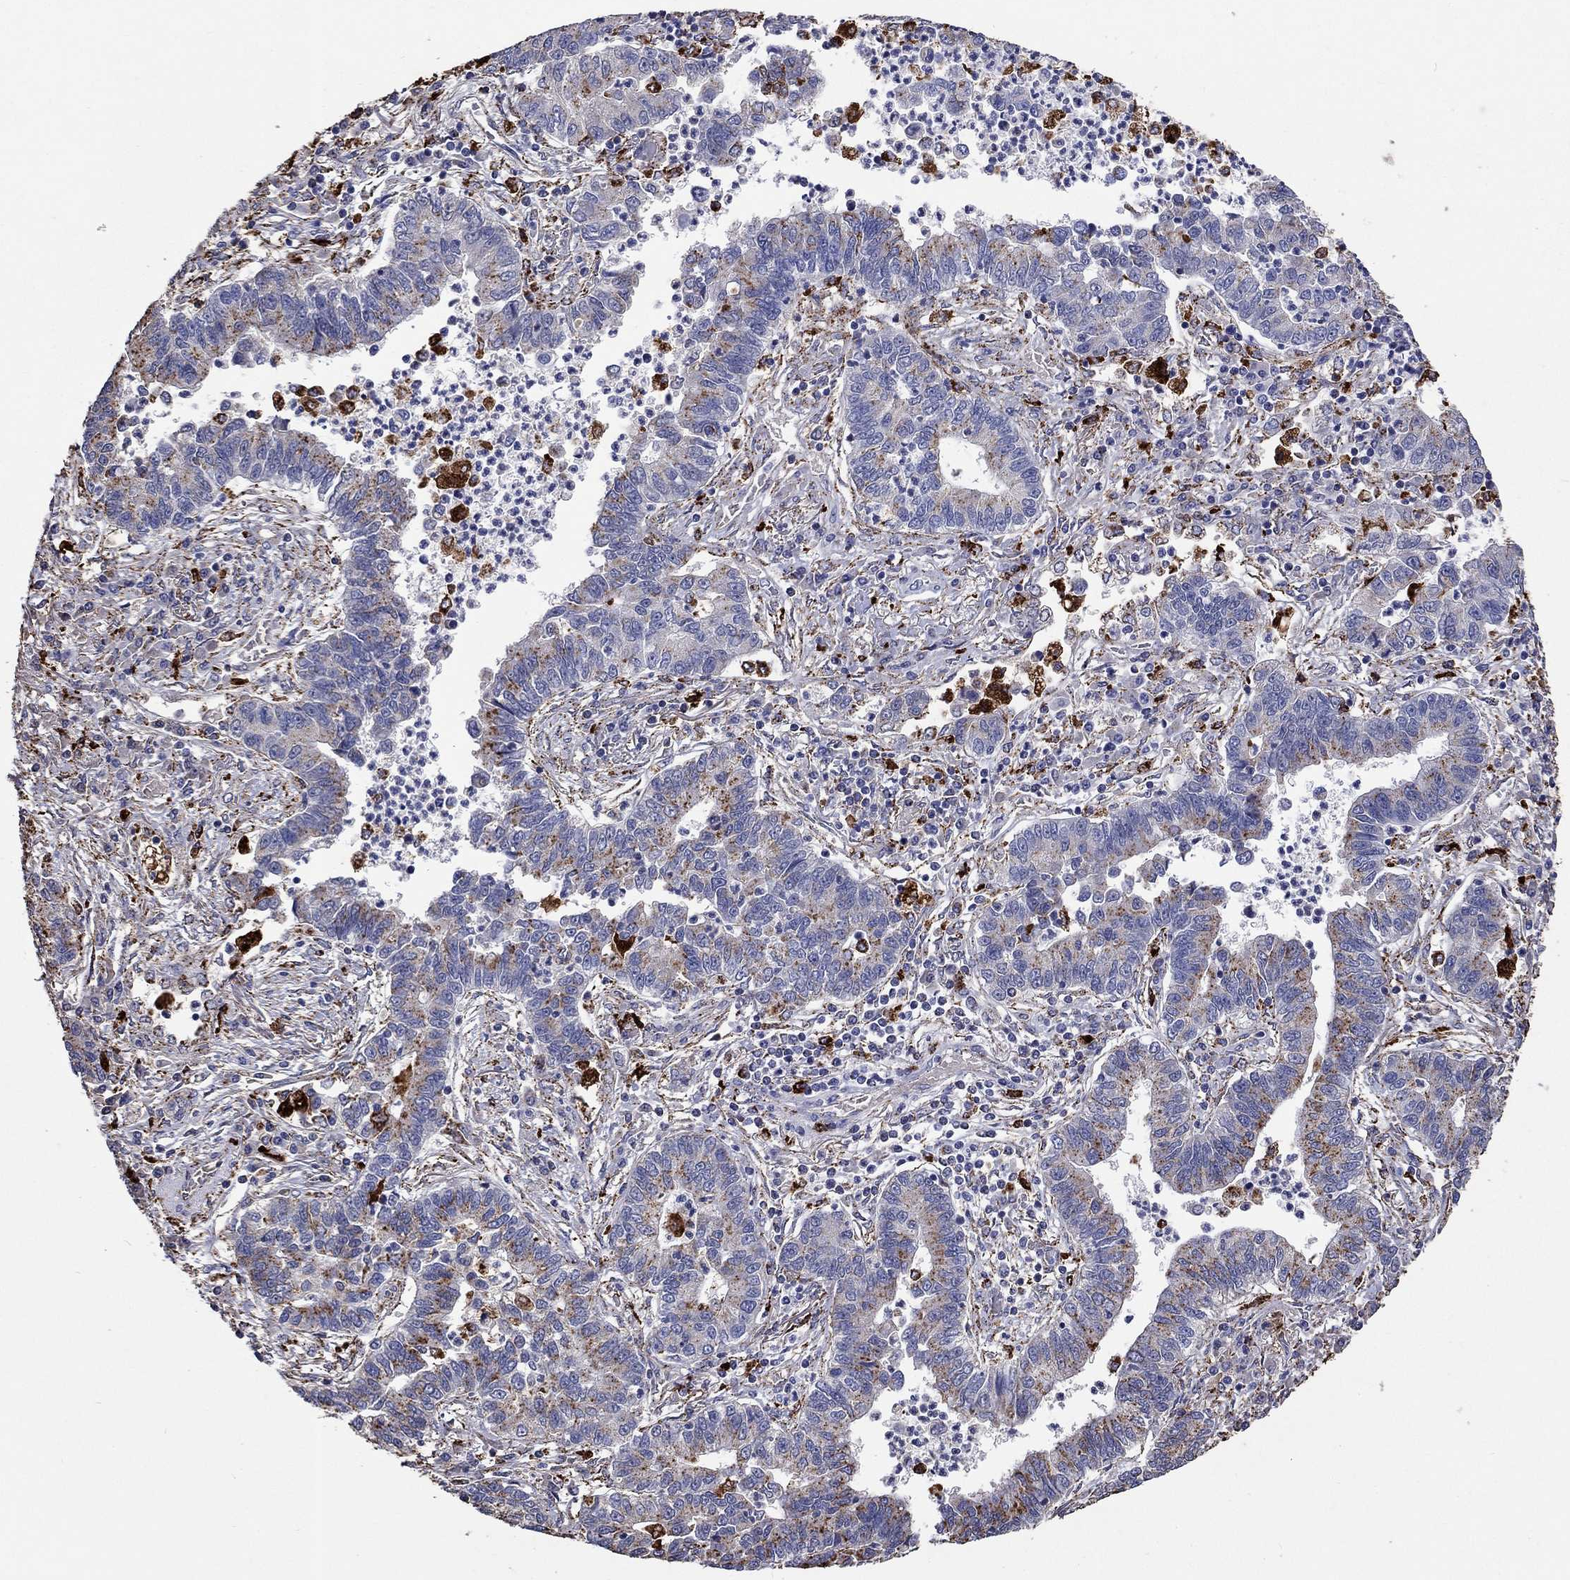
{"staining": {"intensity": "moderate", "quantity": "25%-75%", "location": "cytoplasmic/membranous"}, "tissue": "lung cancer", "cell_type": "Tumor cells", "image_type": "cancer", "snomed": [{"axis": "morphology", "description": "Adenocarcinoma, NOS"}, {"axis": "topography", "description": "Lung"}], "caption": "This histopathology image shows IHC staining of lung cancer, with medium moderate cytoplasmic/membranous staining in about 25%-75% of tumor cells.", "gene": "CTSB", "patient": {"sex": "female", "age": 57}}